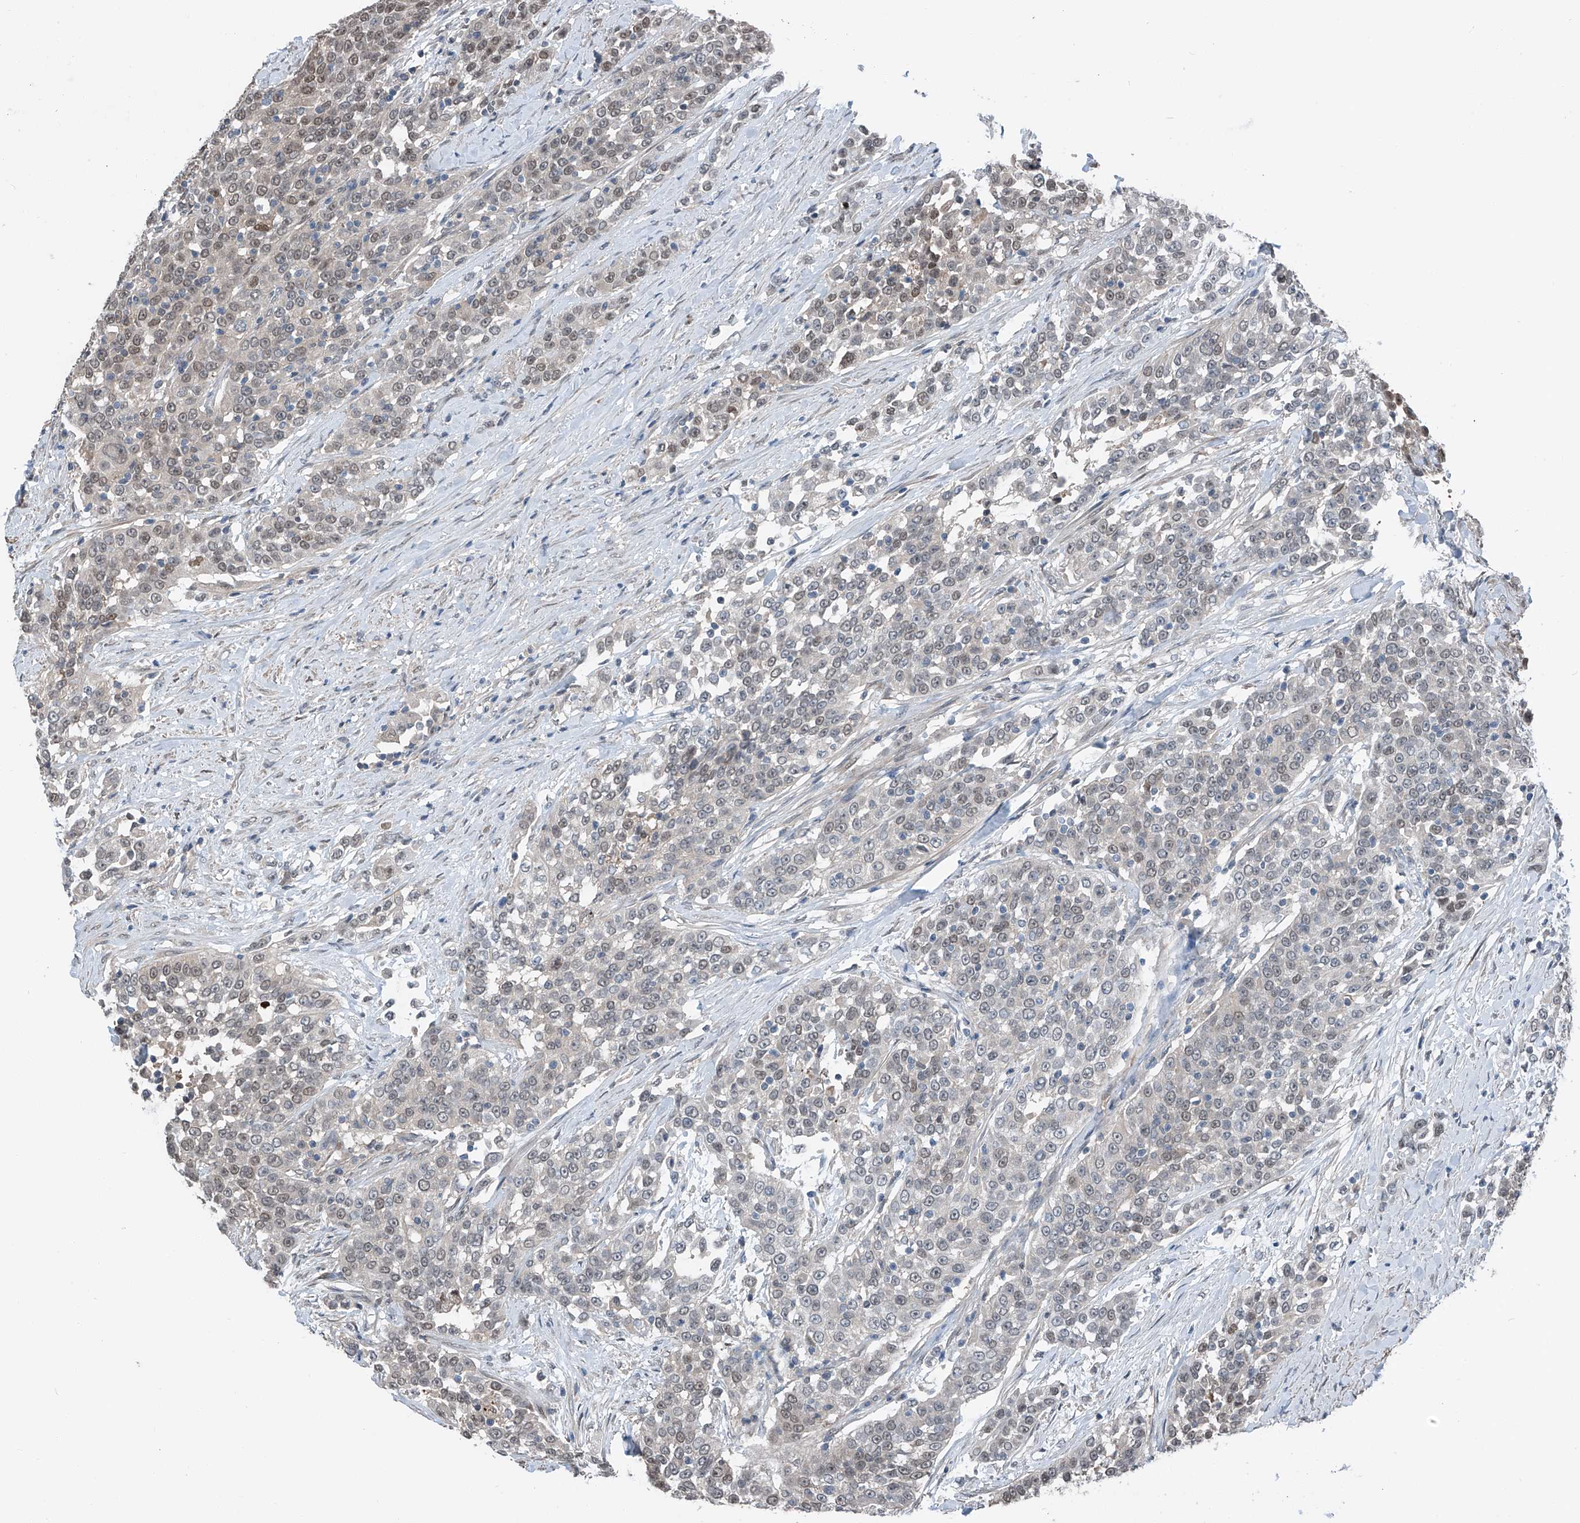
{"staining": {"intensity": "moderate", "quantity": "<25%", "location": "nuclear"}, "tissue": "urothelial cancer", "cell_type": "Tumor cells", "image_type": "cancer", "snomed": [{"axis": "morphology", "description": "Urothelial carcinoma, High grade"}, {"axis": "topography", "description": "Urinary bladder"}], "caption": "A photomicrograph of high-grade urothelial carcinoma stained for a protein displays moderate nuclear brown staining in tumor cells.", "gene": "HSPA6", "patient": {"sex": "female", "age": 80}}